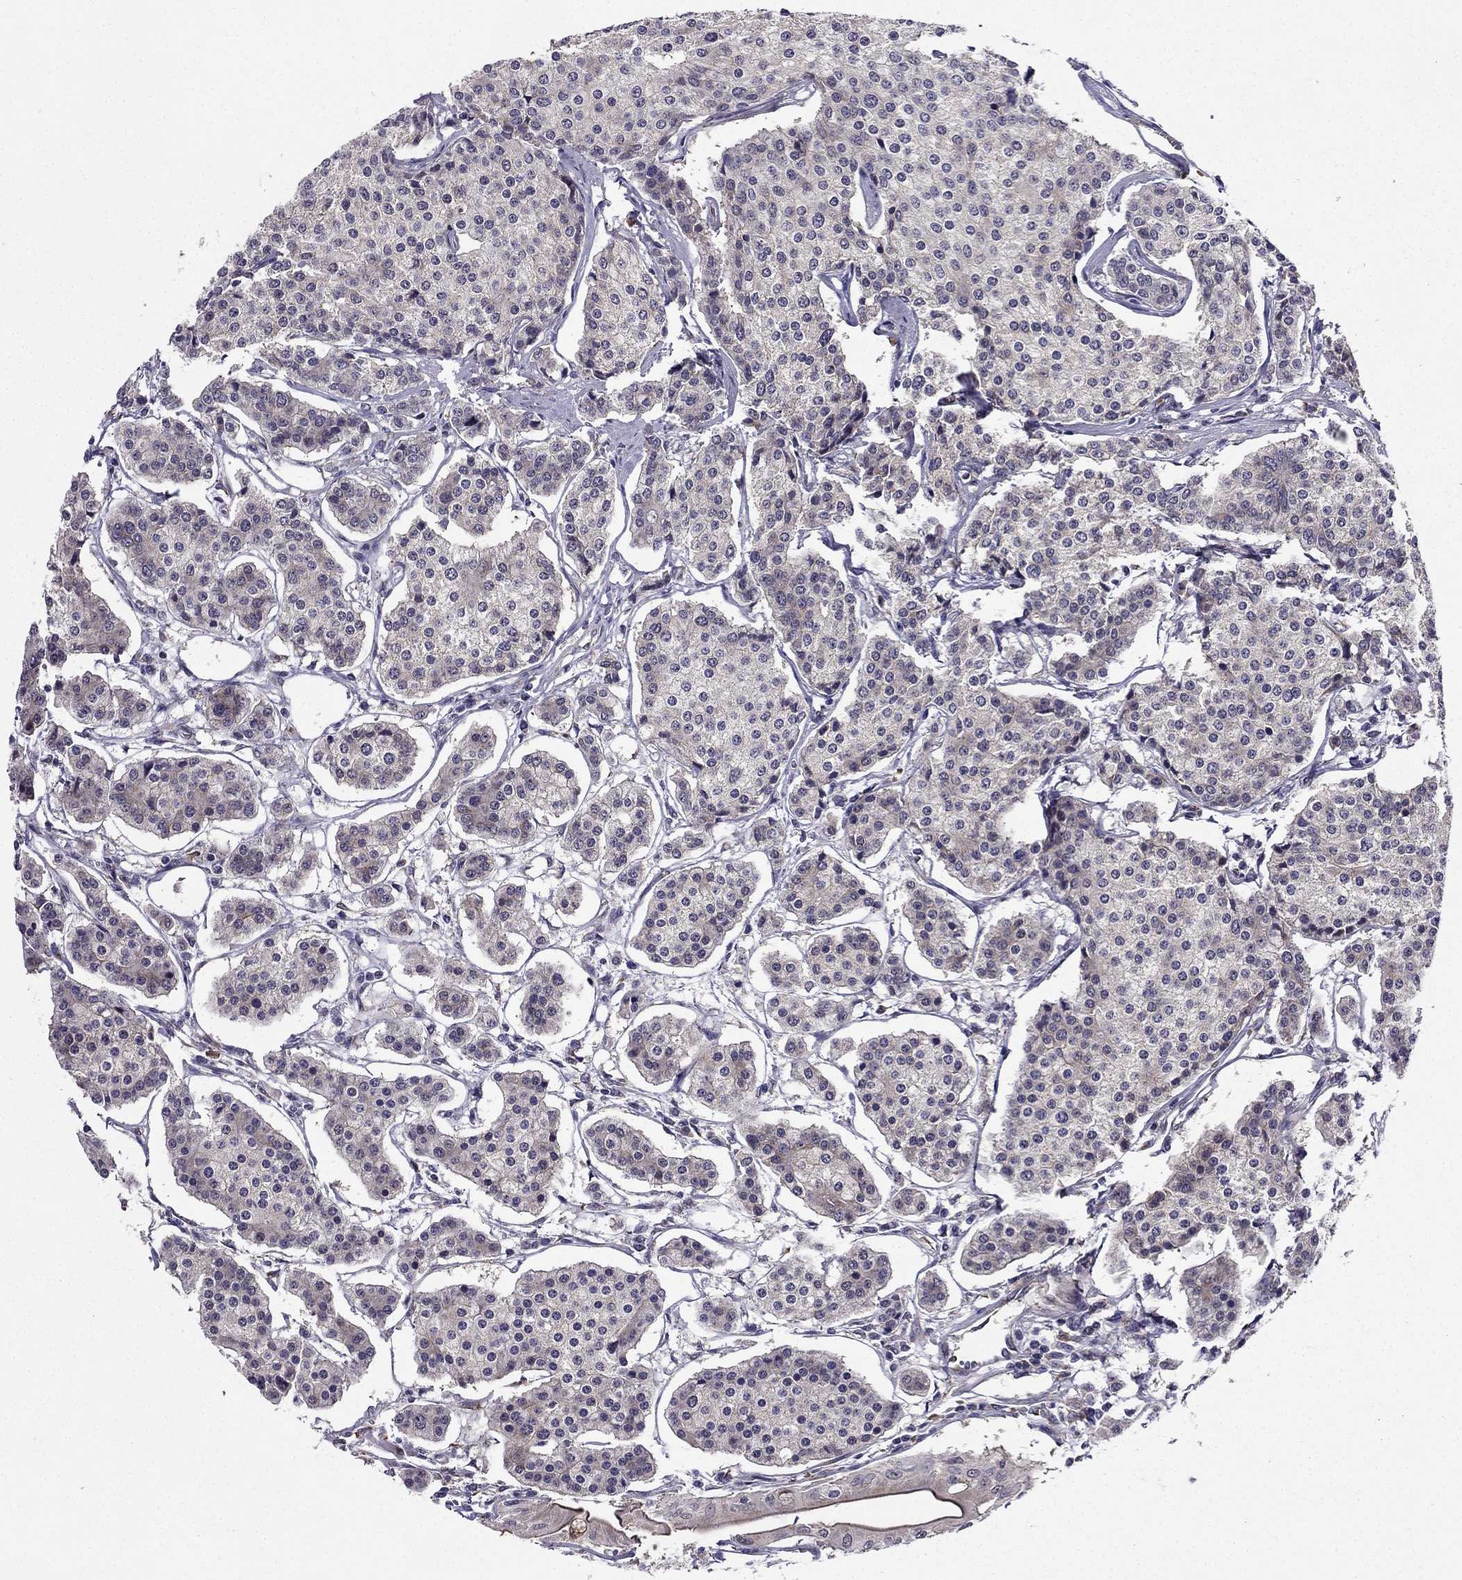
{"staining": {"intensity": "negative", "quantity": "none", "location": "none"}, "tissue": "carcinoid", "cell_type": "Tumor cells", "image_type": "cancer", "snomed": [{"axis": "morphology", "description": "Carcinoid, malignant, NOS"}, {"axis": "topography", "description": "Small intestine"}], "caption": "Immunohistochemistry (IHC) photomicrograph of neoplastic tissue: human malignant carcinoid stained with DAB (3,3'-diaminobenzidine) demonstrates no significant protein expression in tumor cells. Nuclei are stained in blue.", "gene": "ARHGEF28", "patient": {"sex": "female", "age": 65}}